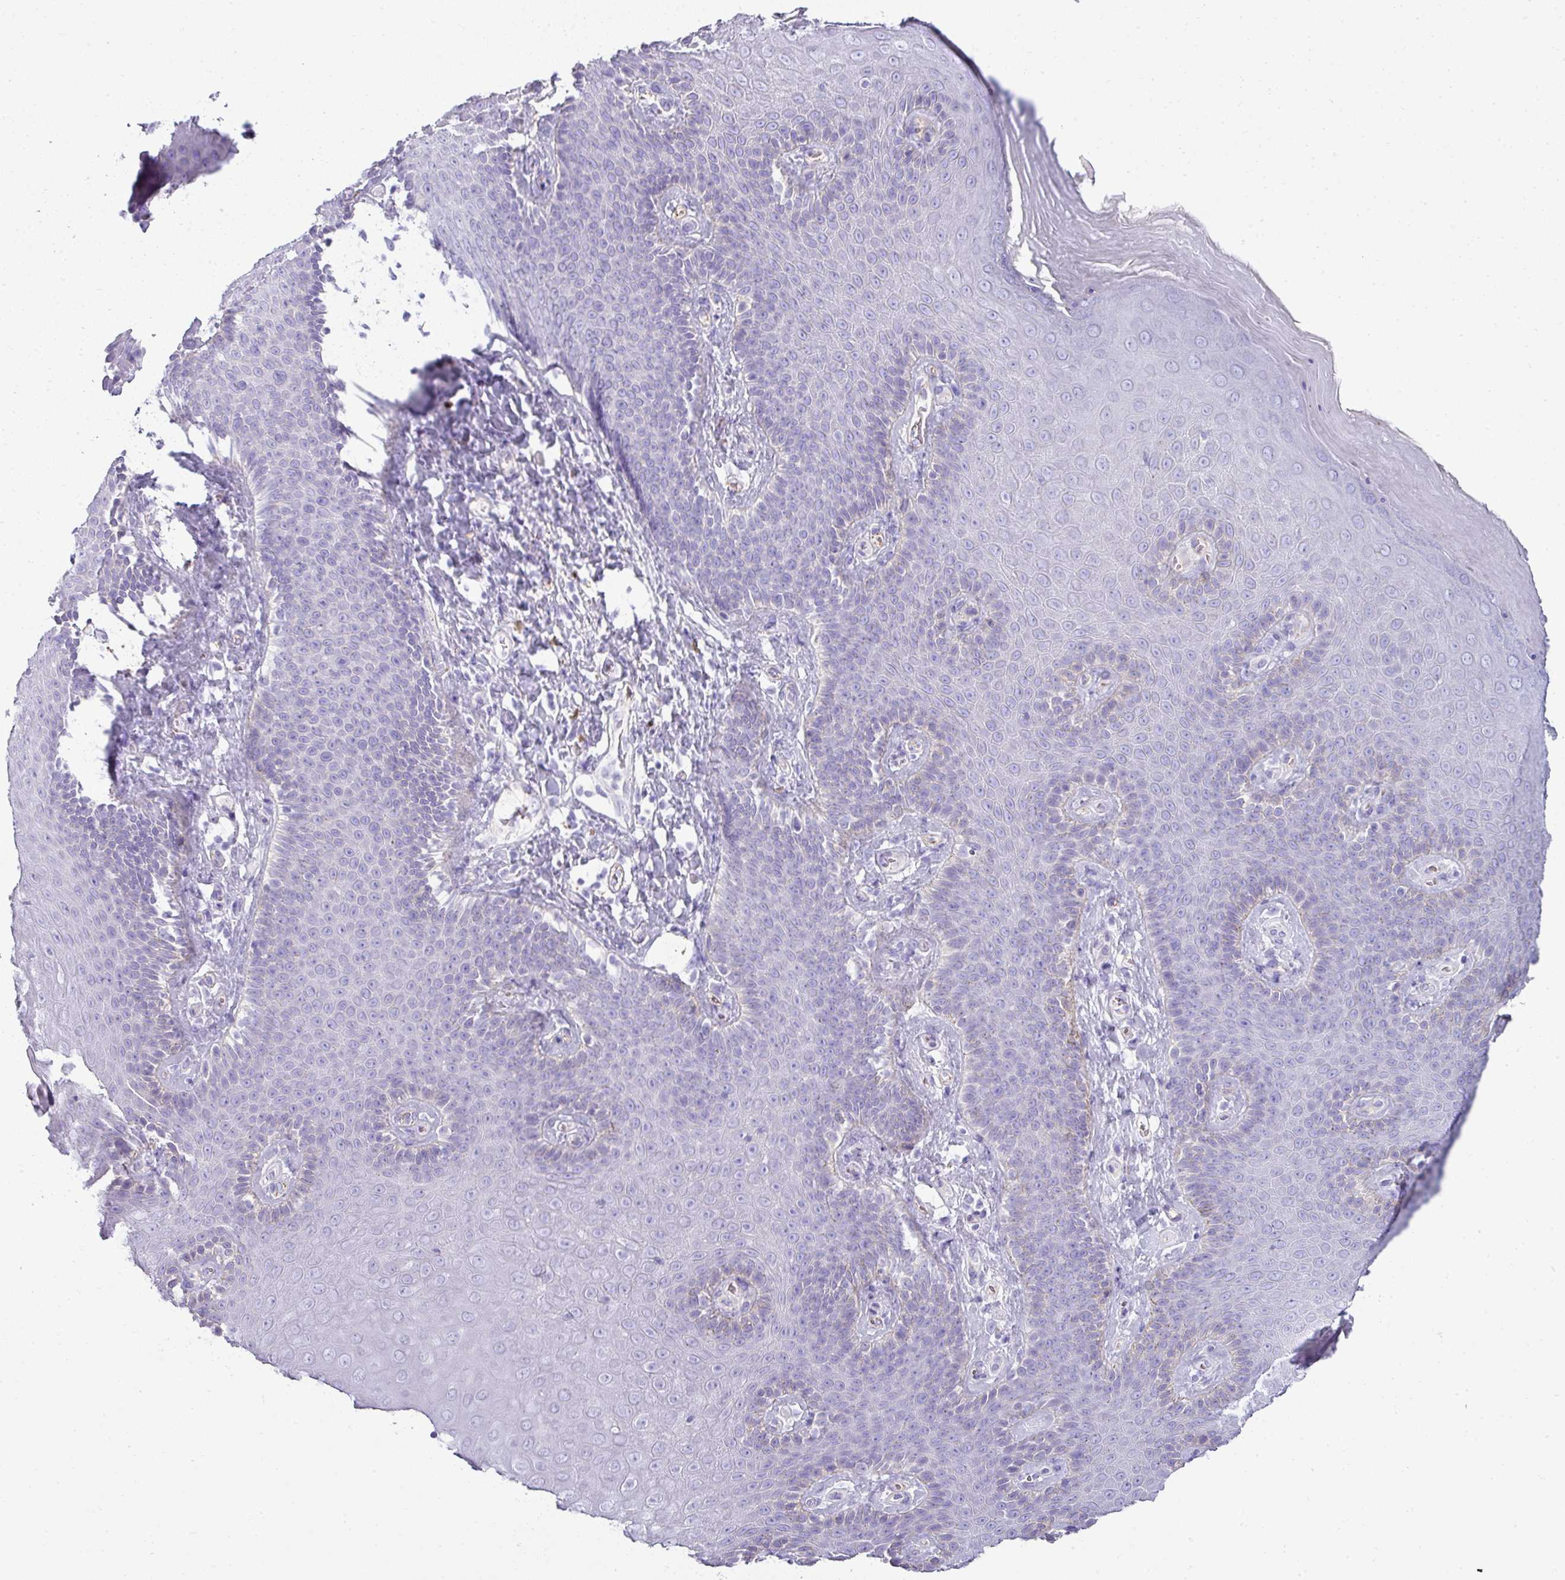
{"staining": {"intensity": "negative", "quantity": "none", "location": "none"}, "tissue": "skin", "cell_type": "Epidermal cells", "image_type": "normal", "snomed": [{"axis": "morphology", "description": "Normal tissue, NOS"}, {"axis": "topography", "description": "Anal"}, {"axis": "topography", "description": "Peripheral nerve tissue"}], "caption": "Benign skin was stained to show a protein in brown. There is no significant expression in epidermal cells.", "gene": "VCX2", "patient": {"sex": "male", "age": 53}}